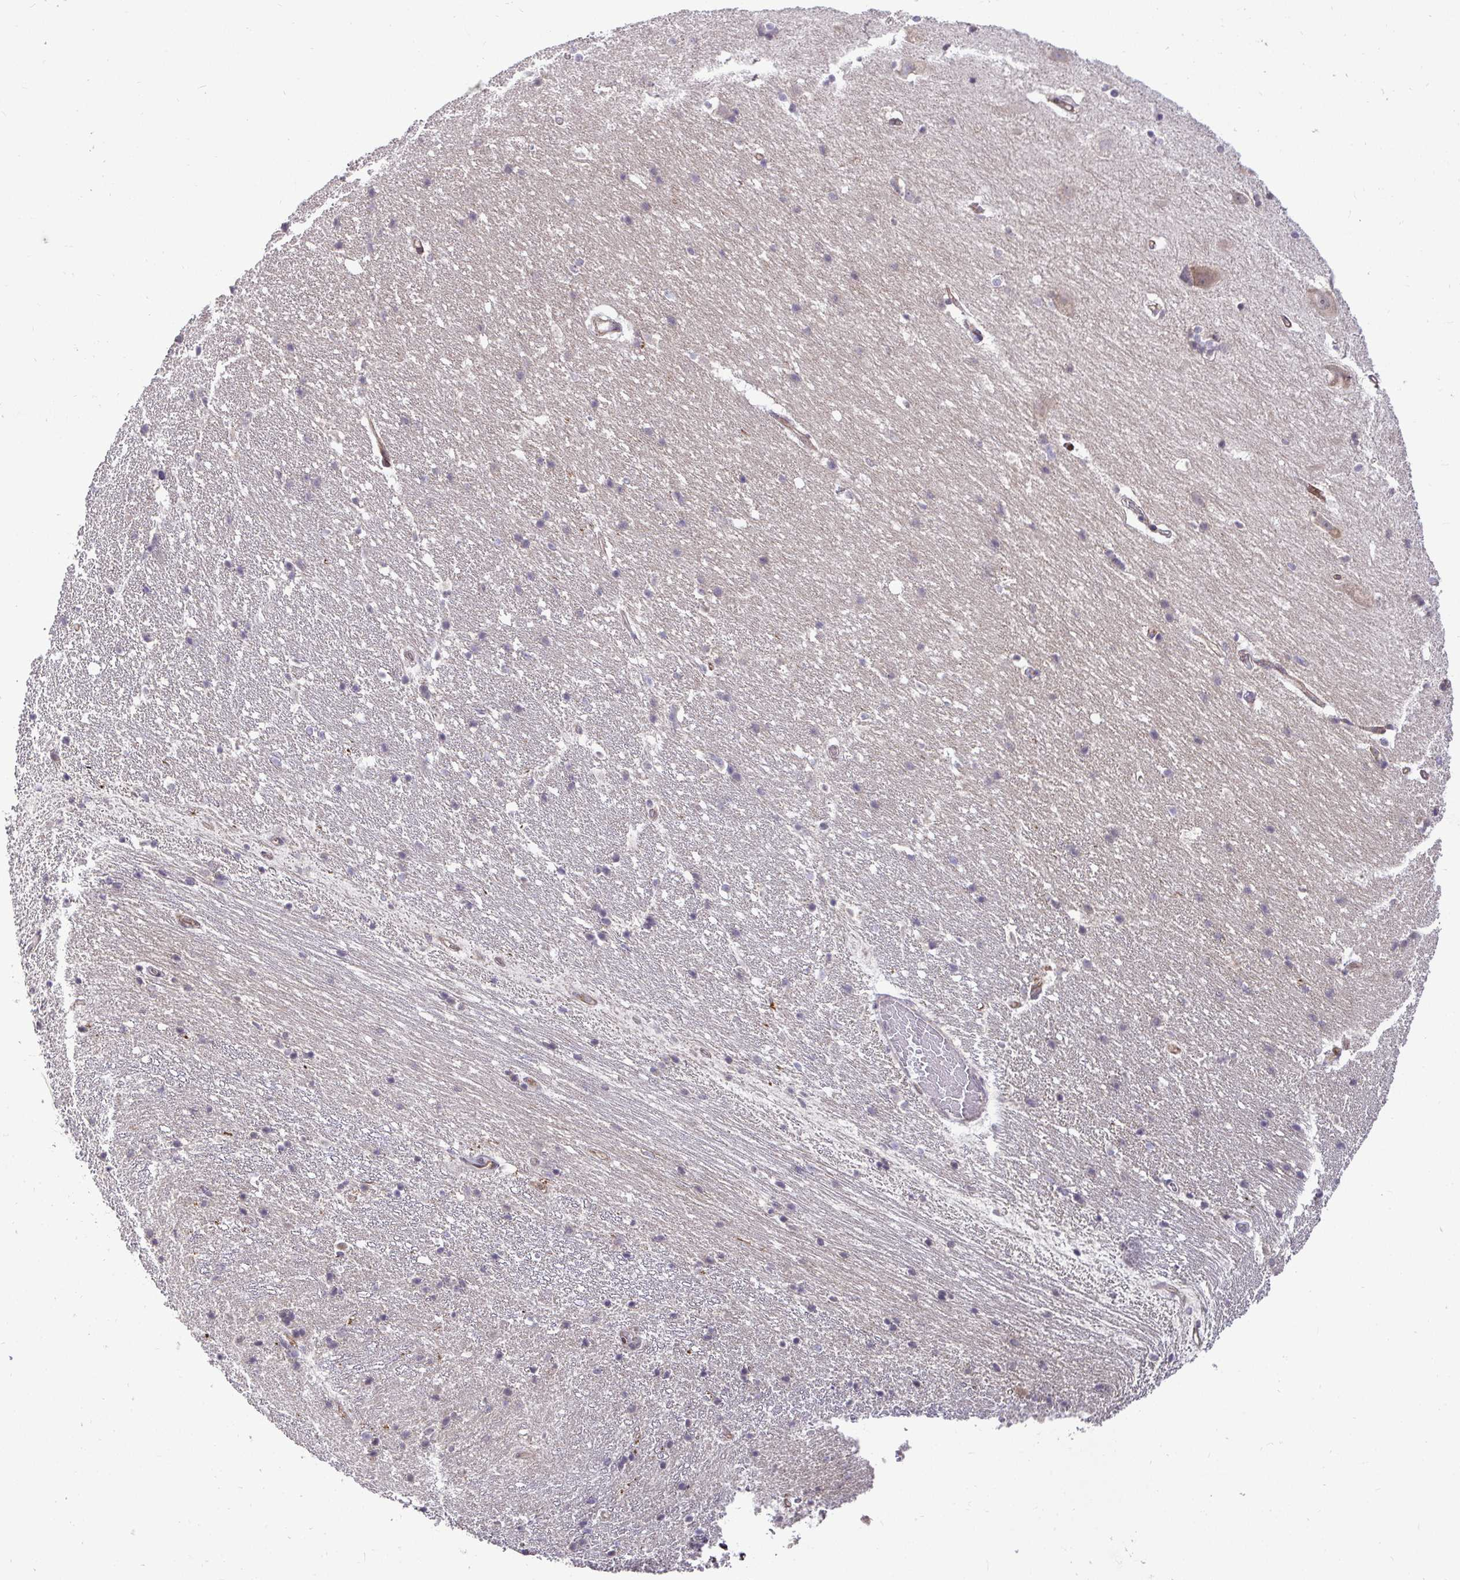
{"staining": {"intensity": "negative", "quantity": "none", "location": "none"}, "tissue": "hippocampus", "cell_type": "Glial cells", "image_type": "normal", "snomed": [{"axis": "morphology", "description": "Normal tissue, NOS"}, {"axis": "topography", "description": "Hippocampus"}], "caption": "Glial cells show no significant protein expression in benign hippocampus. Brightfield microscopy of IHC stained with DAB (brown) and hematoxylin (blue), captured at high magnification.", "gene": "SH2D1B", "patient": {"sex": "male", "age": 63}}